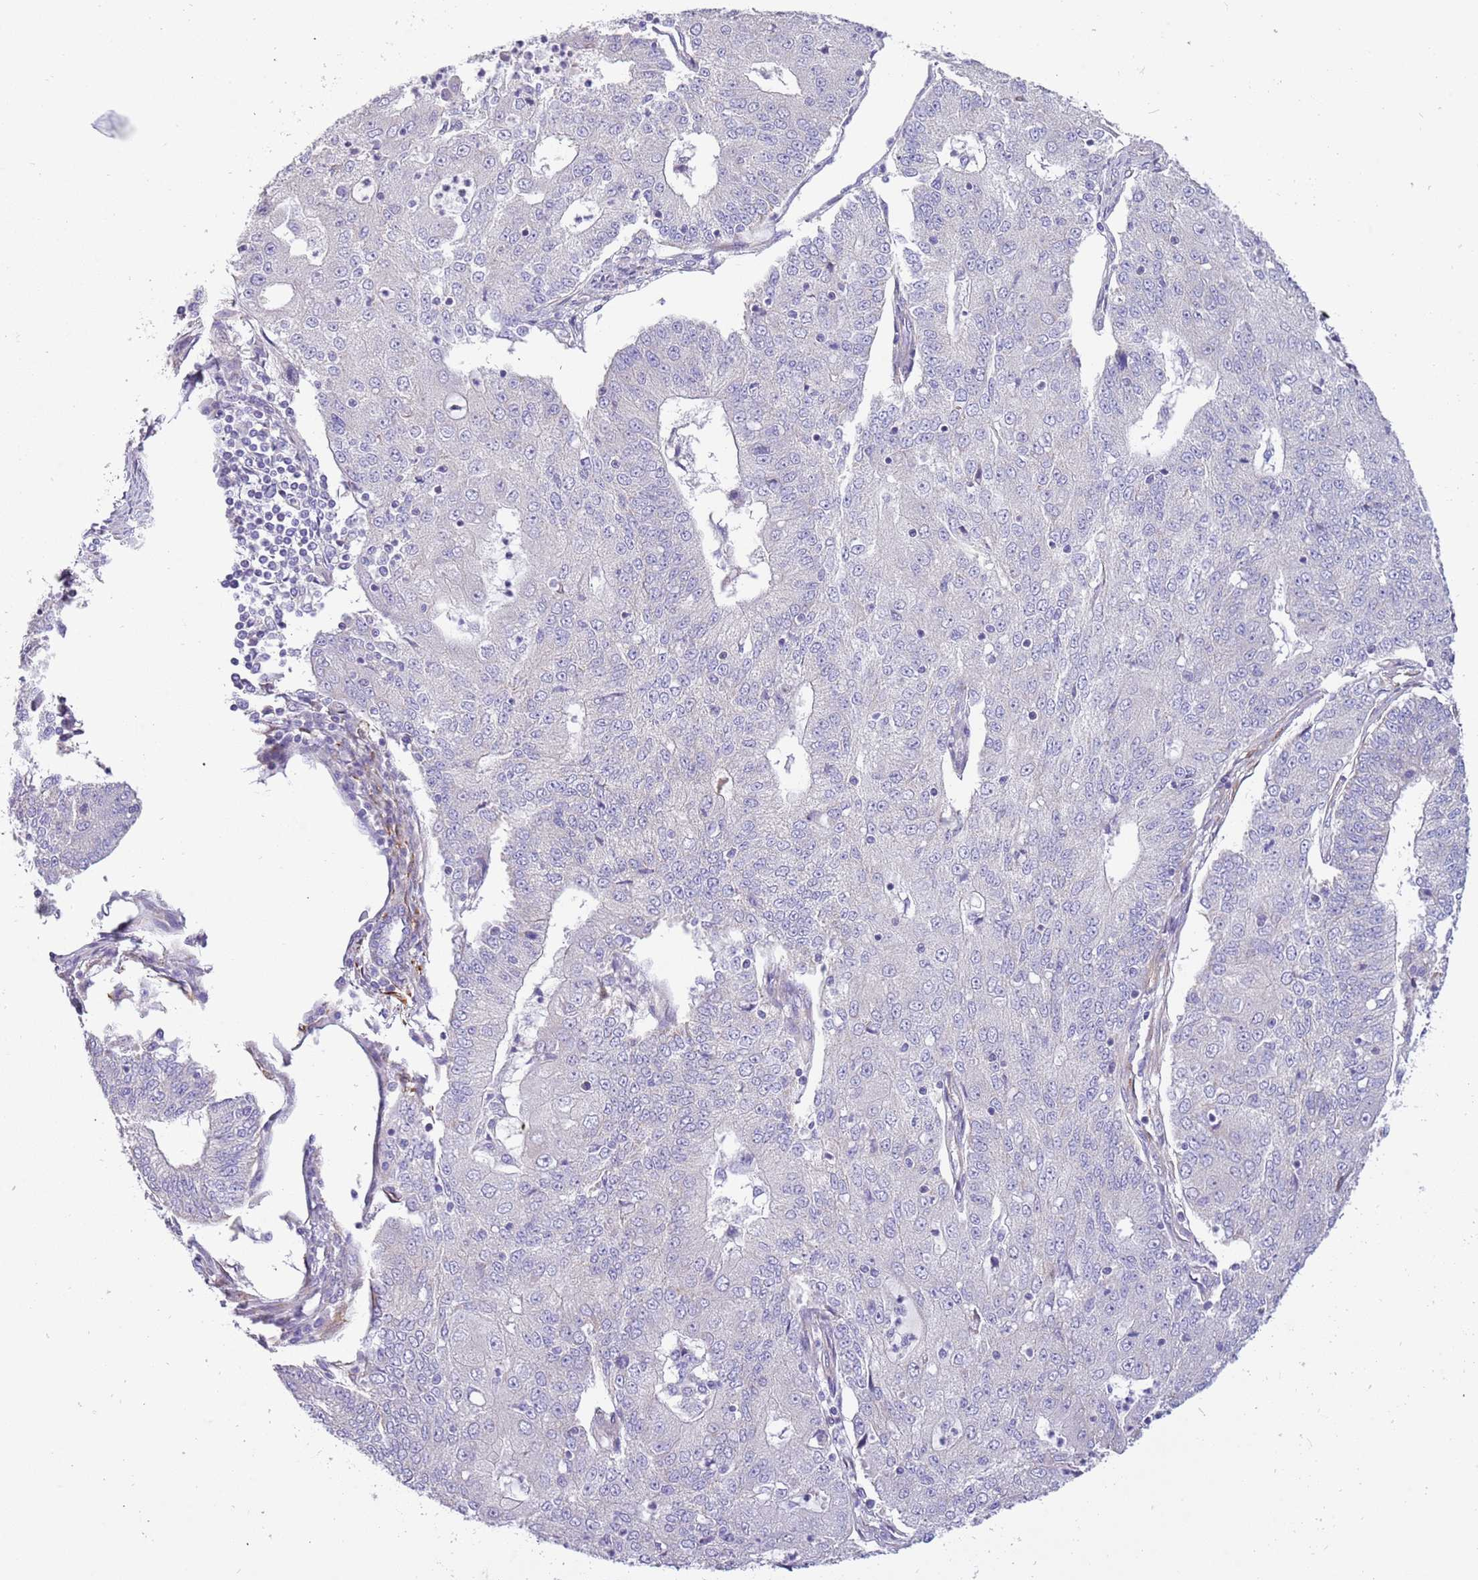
{"staining": {"intensity": "negative", "quantity": "none", "location": "none"}, "tissue": "endometrial cancer", "cell_type": "Tumor cells", "image_type": "cancer", "snomed": [{"axis": "morphology", "description": "Adenocarcinoma, NOS"}, {"axis": "topography", "description": "Endometrium"}], "caption": "The immunohistochemistry (IHC) histopathology image has no significant staining in tumor cells of adenocarcinoma (endometrial) tissue. (DAB (3,3'-diaminobenzidine) immunohistochemistry with hematoxylin counter stain).", "gene": "SERINC3", "patient": {"sex": "female", "age": 56}}